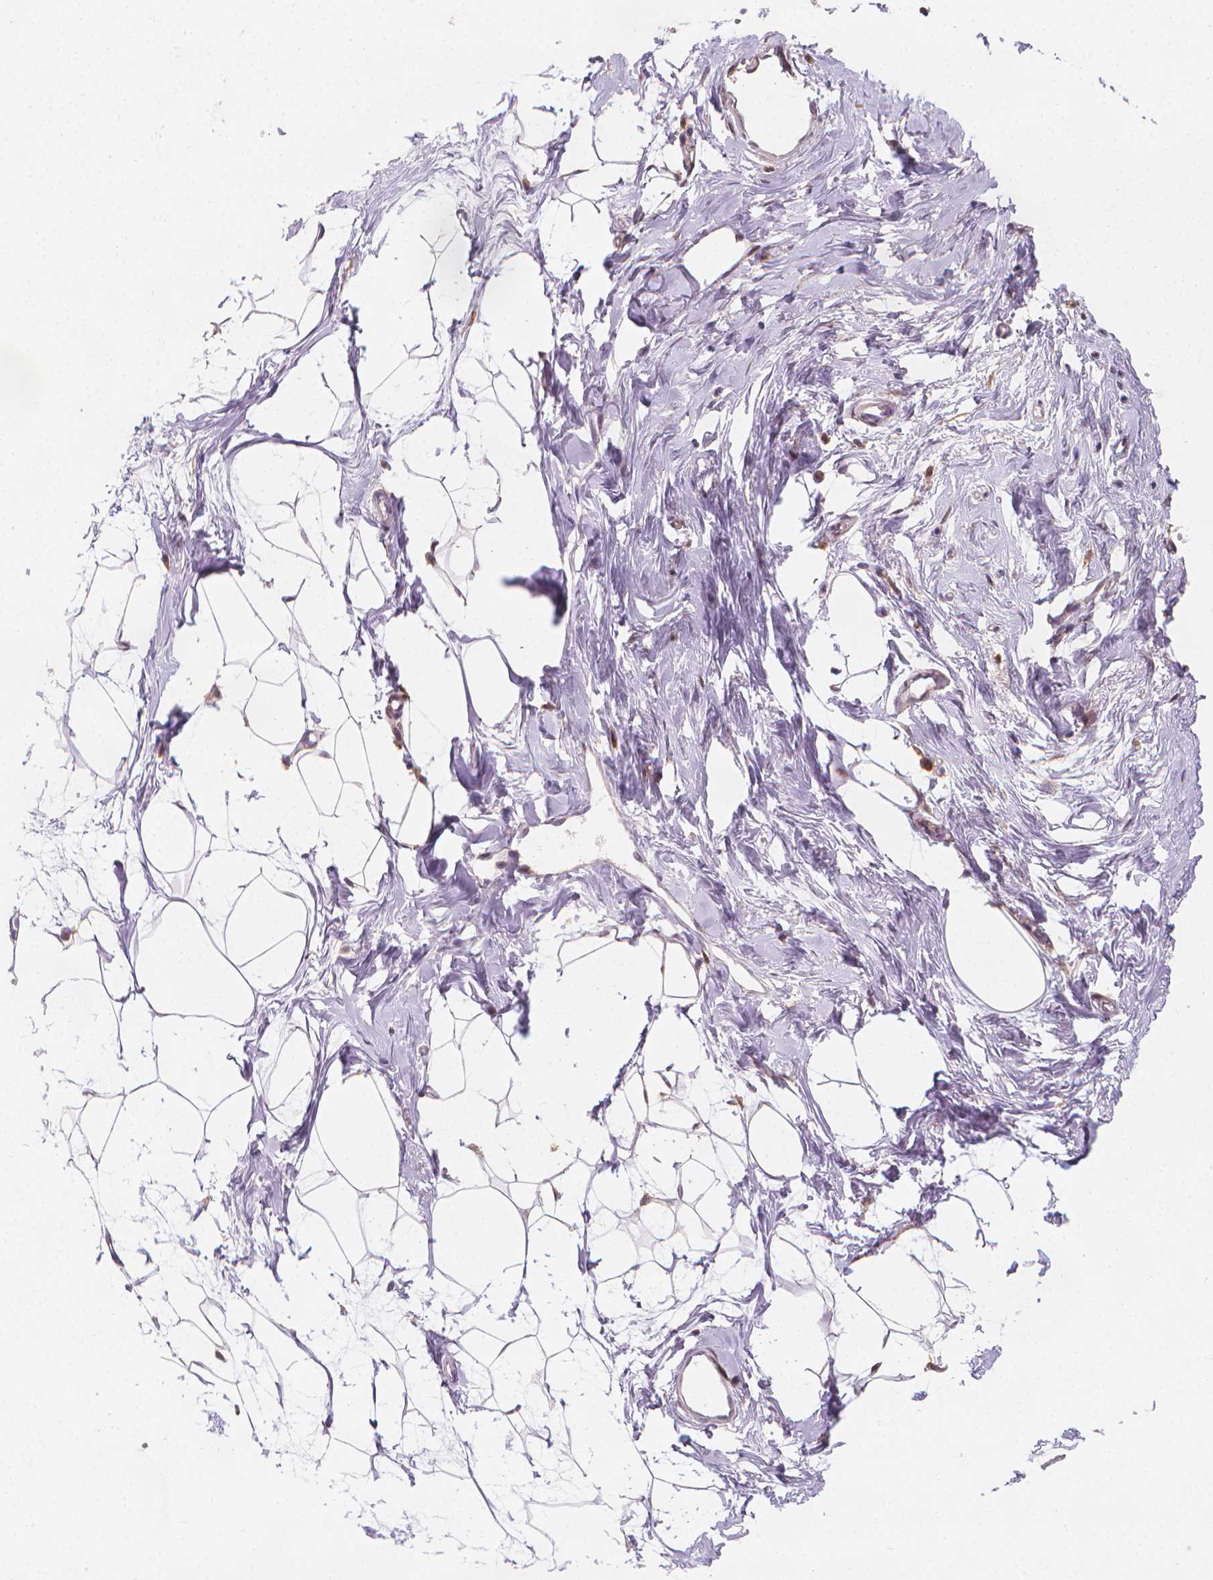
{"staining": {"intensity": "negative", "quantity": "none", "location": "none"}, "tissue": "breast", "cell_type": "Adipocytes", "image_type": "normal", "snomed": [{"axis": "morphology", "description": "Normal tissue, NOS"}, {"axis": "topography", "description": "Breast"}], "caption": "DAB immunohistochemical staining of unremarkable human breast displays no significant staining in adipocytes. Nuclei are stained in blue.", "gene": "TNFAIP2", "patient": {"sex": "female", "age": 45}}